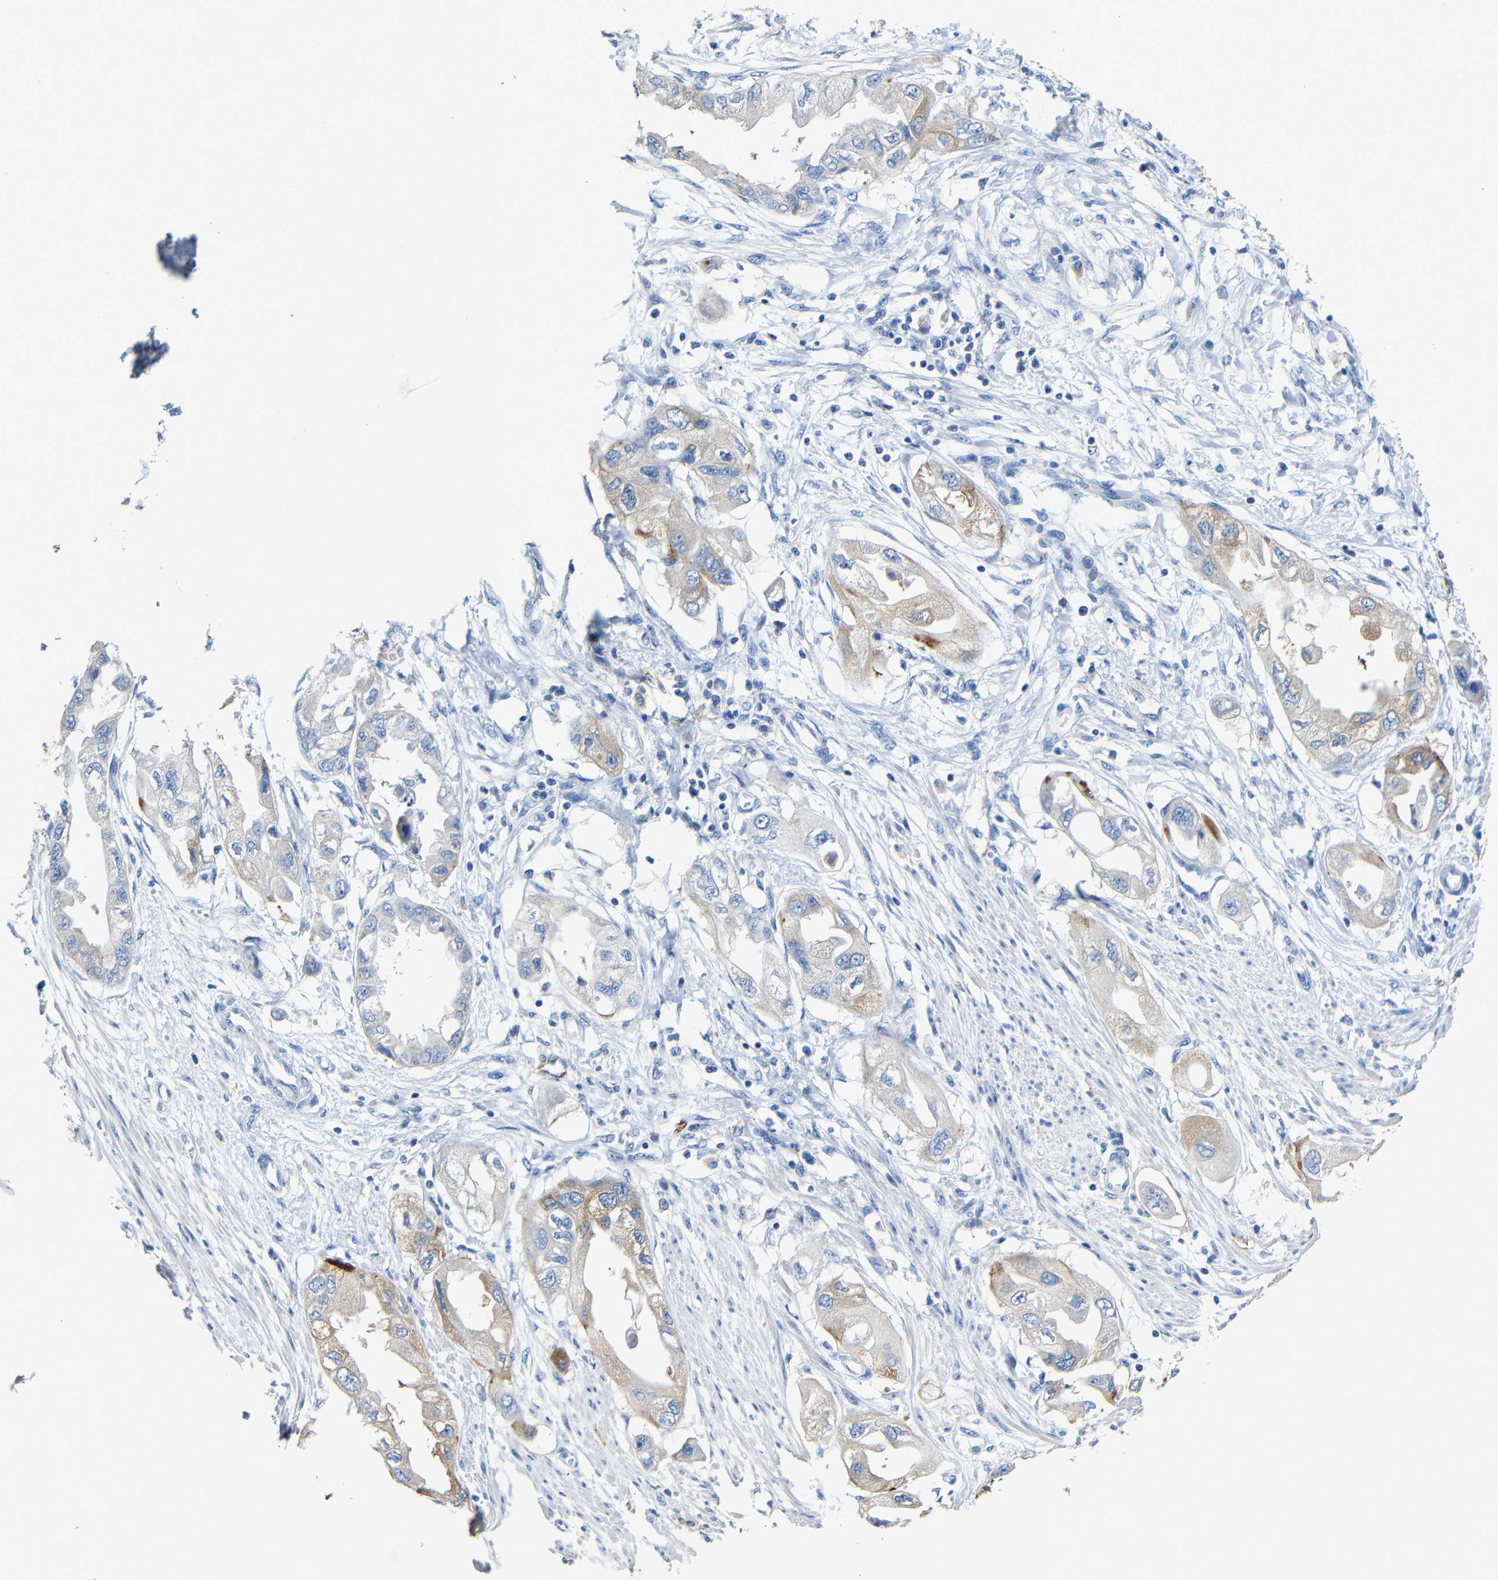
{"staining": {"intensity": "weak", "quantity": "<25%", "location": "cytoplasmic/membranous"}, "tissue": "endometrial cancer", "cell_type": "Tumor cells", "image_type": "cancer", "snomed": [{"axis": "morphology", "description": "Adenocarcinoma, NOS"}, {"axis": "topography", "description": "Endometrium"}], "caption": "High power microscopy image of an immunohistochemistry (IHC) photomicrograph of endometrial cancer, revealing no significant positivity in tumor cells.", "gene": "ACKR2", "patient": {"sex": "female", "age": 67}}